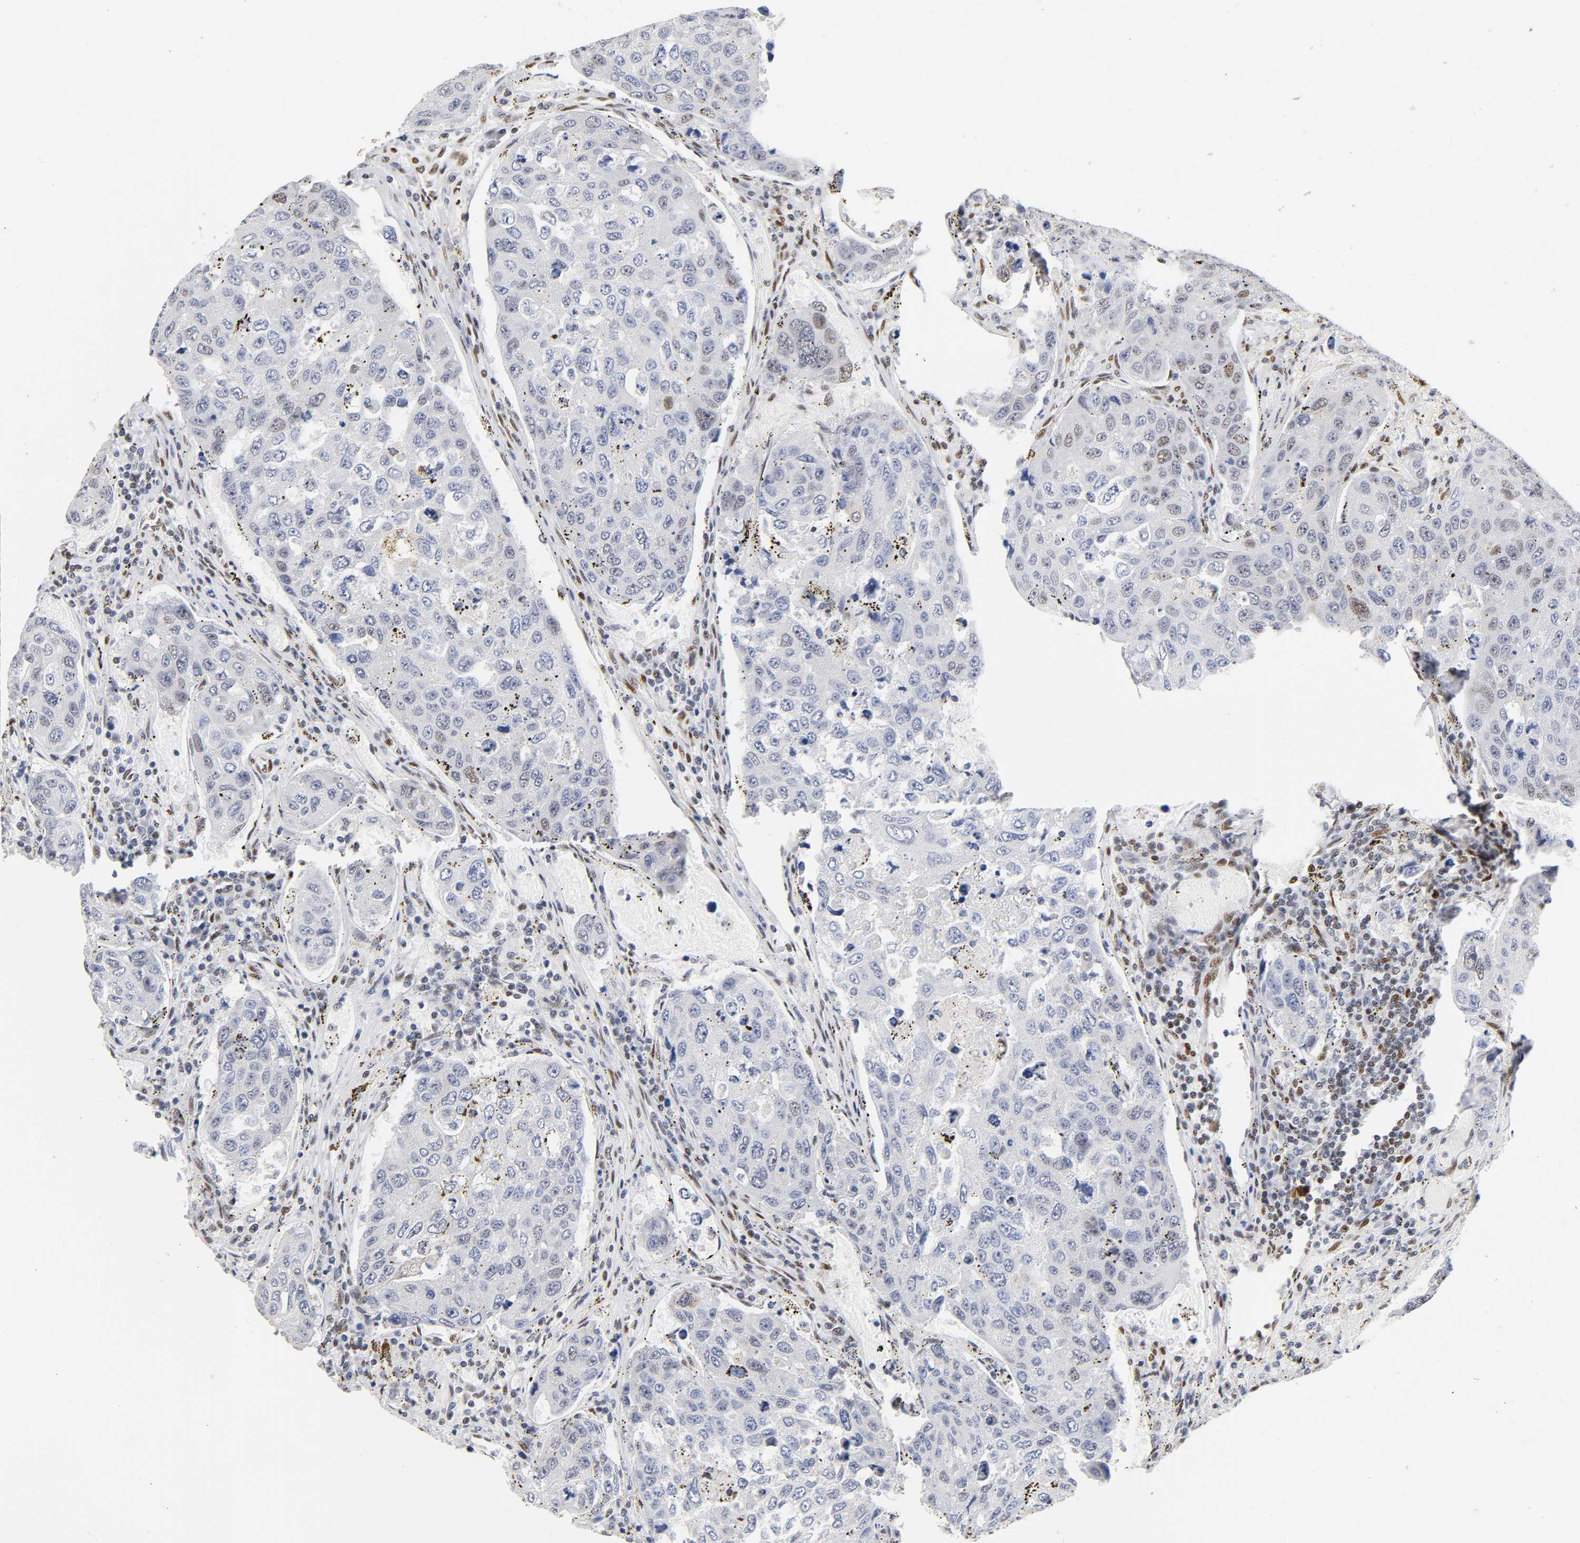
{"staining": {"intensity": "weak", "quantity": "25%-75%", "location": "nuclear"}, "tissue": "urothelial cancer", "cell_type": "Tumor cells", "image_type": "cancer", "snomed": [{"axis": "morphology", "description": "Urothelial carcinoma, High grade"}, {"axis": "topography", "description": "Lymph node"}, {"axis": "topography", "description": "Urinary bladder"}], "caption": "IHC (DAB) staining of human high-grade urothelial carcinoma exhibits weak nuclear protein positivity in about 25%-75% of tumor cells.", "gene": "NR3C1", "patient": {"sex": "male", "age": 51}}